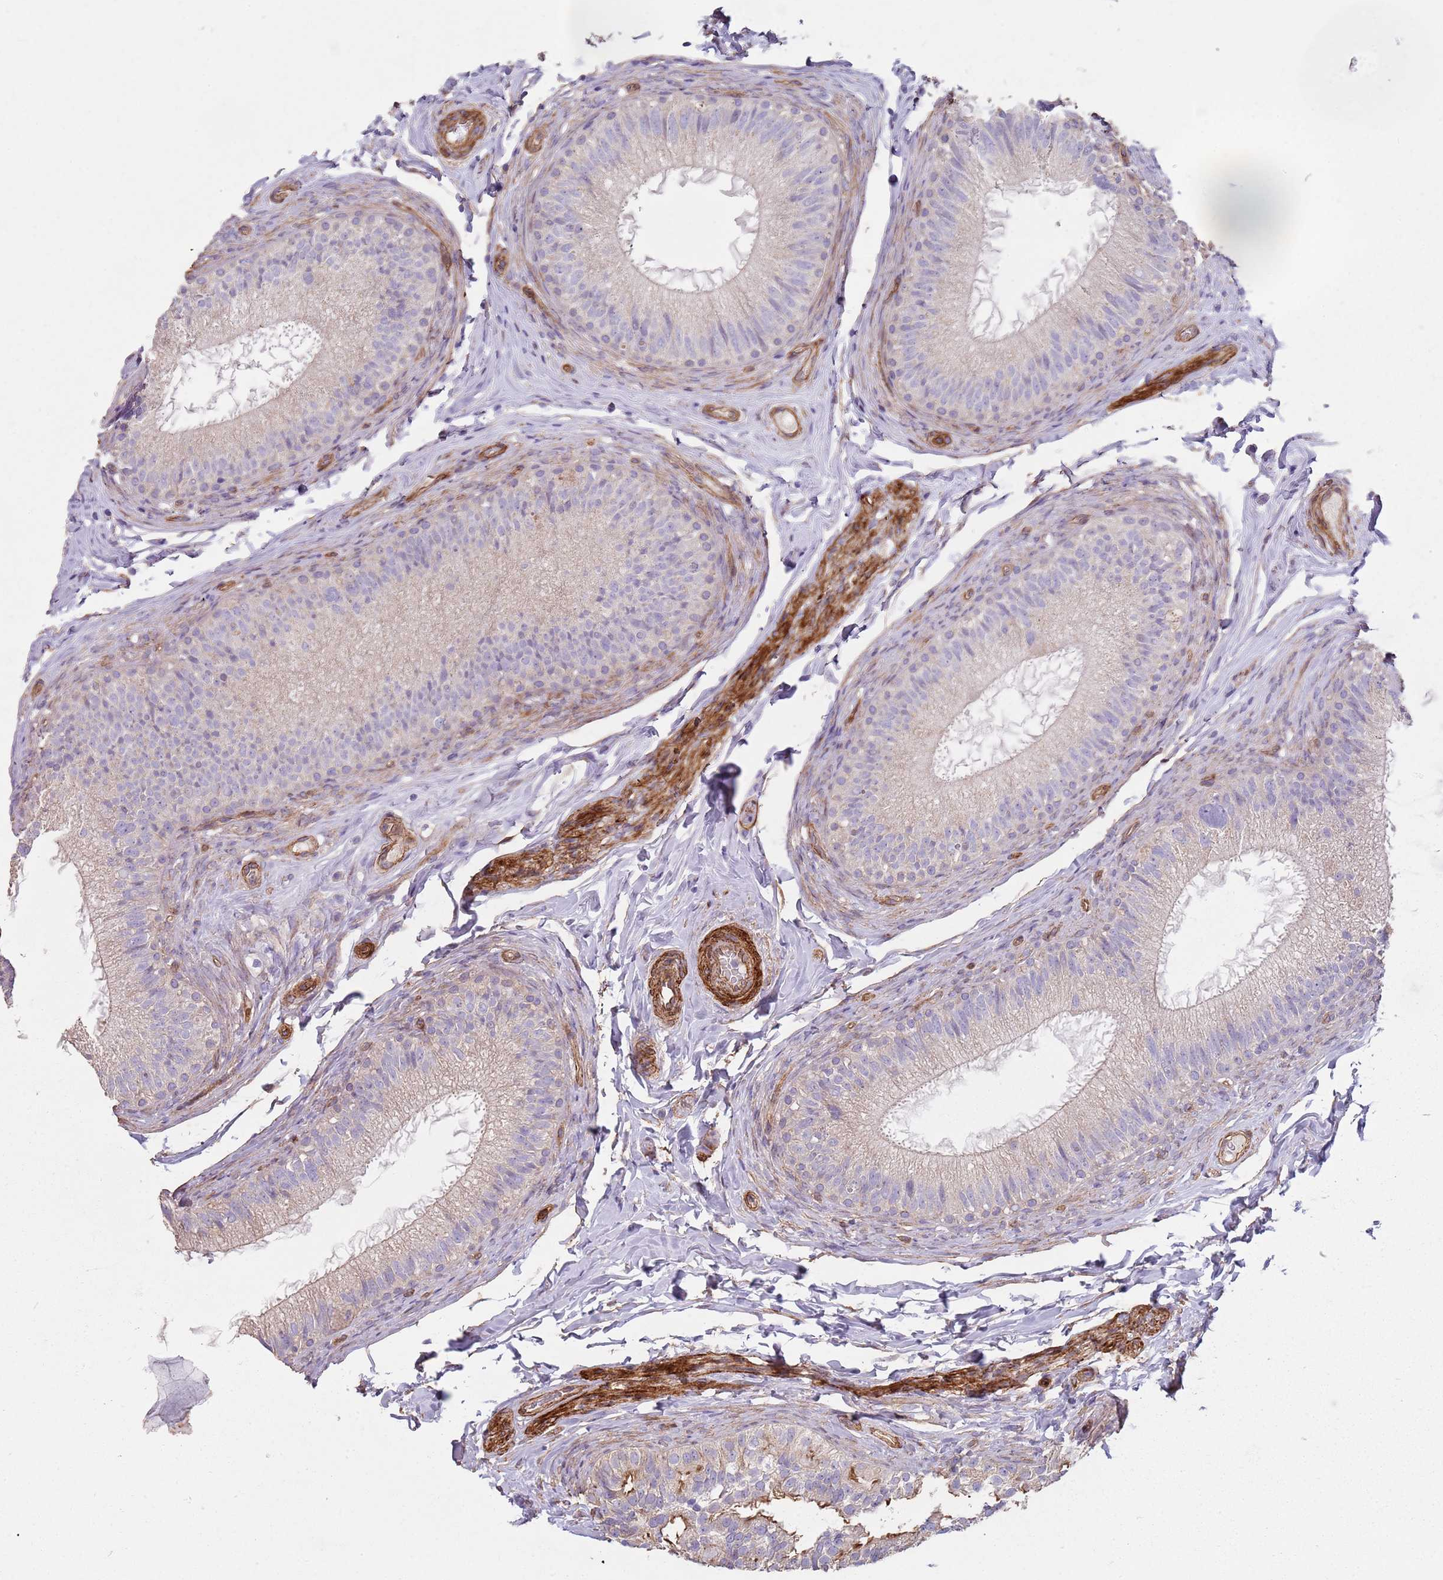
{"staining": {"intensity": "weak", "quantity": "25%-75%", "location": "cytoplasmic/membranous"}, "tissue": "epididymis", "cell_type": "Glandular cells", "image_type": "normal", "snomed": [{"axis": "morphology", "description": "Normal tissue, NOS"}, {"axis": "topography", "description": "Epididymis"}], "caption": "The histopathology image reveals immunohistochemical staining of normal epididymis. There is weak cytoplasmic/membranous expression is appreciated in approximately 25%-75% of glandular cells.", "gene": "PHLPP2", "patient": {"sex": "male", "age": 49}}